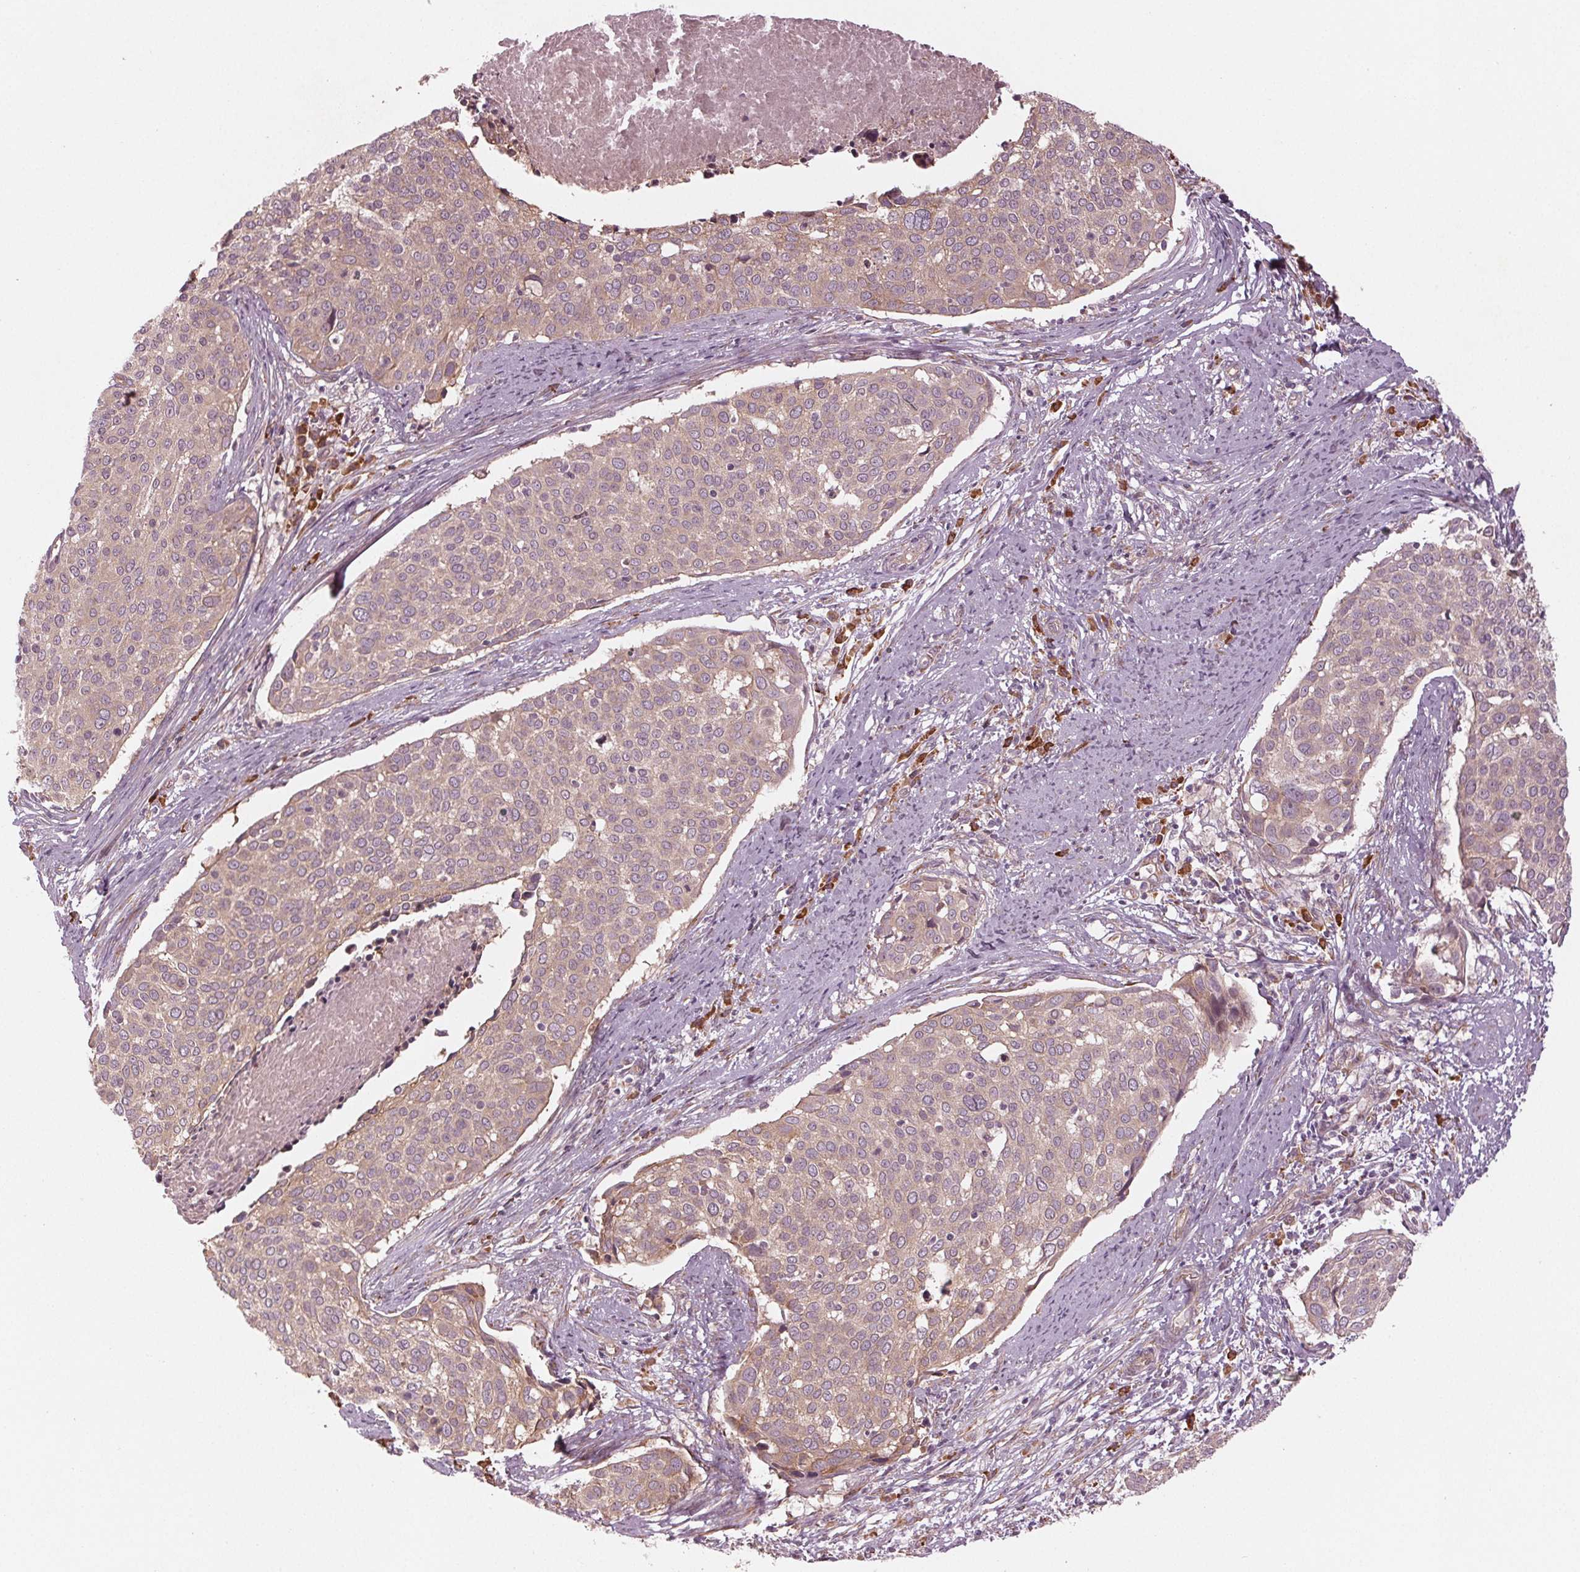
{"staining": {"intensity": "weak", "quantity": ">75%", "location": "cytoplasmic/membranous"}, "tissue": "cervical cancer", "cell_type": "Tumor cells", "image_type": "cancer", "snomed": [{"axis": "morphology", "description": "Squamous cell carcinoma, NOS"}, {"axis": "topography", "description": "Cervix"}], "caption": "Immunohistochemical staining of human cervical squamous cell carcinoma displays low levels of weak cytoplasmic/membranous expression in about >75% of tumor cells. The protein is stained brown, and the nuclei are stained in blue (DAB IHC with brightfield microscopy, high magnification).", "gene": "CMIP", "patient": {"sex": "female", "age": 39}}